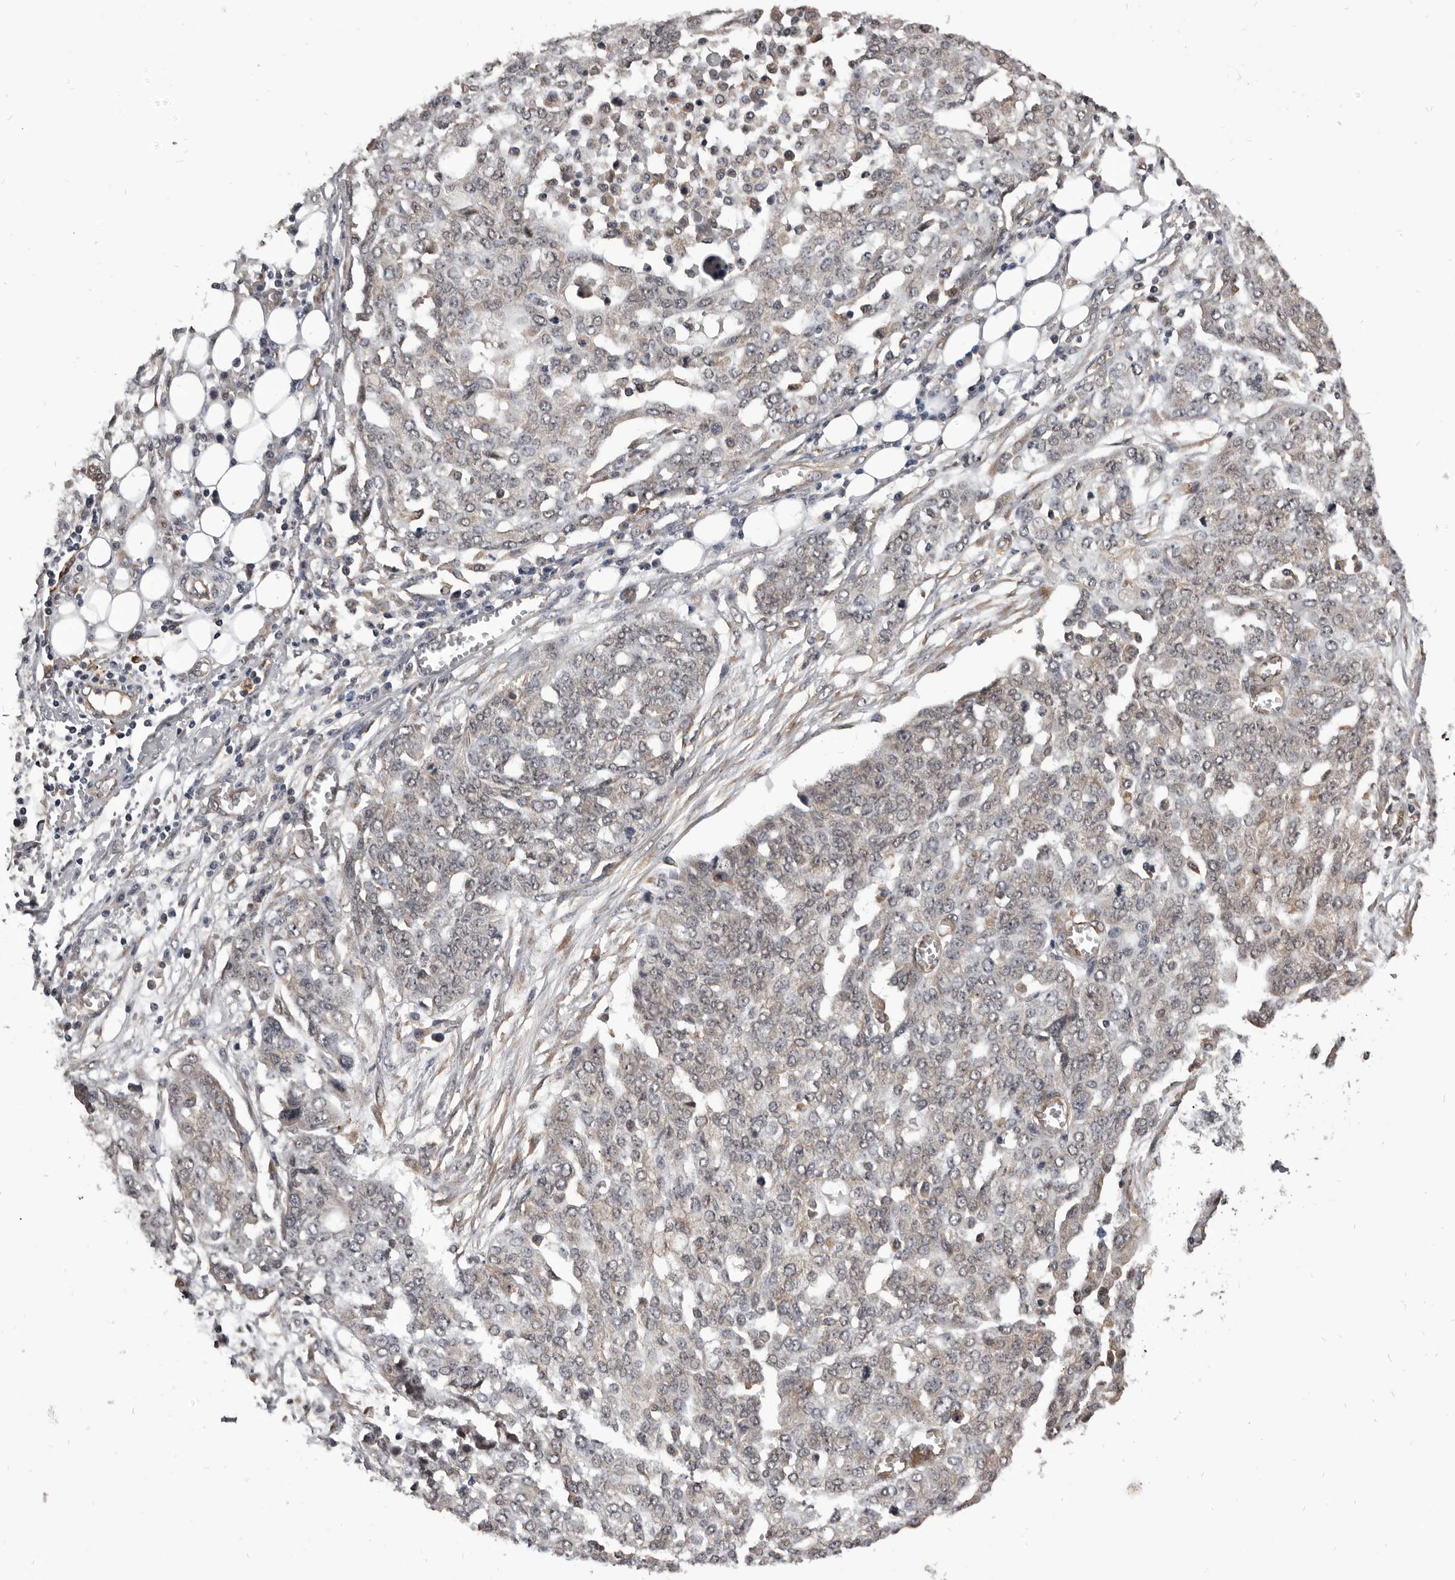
{"staining": {"intensity": "weak", "quantity": "<25%", "location": "cytoplasmic/membranous"}, "tissue": "ovarian cancer", "cell_type": "Tumor cells", "image_type": "cancer", "snomed": [{"axis": "morphology", "description": "Cystadenocarcinoma, serous, NOS"}, {"axis": "topography", "description": "Soft tissue"}, {"axis": "topography", "description": "Ovary"}], "caption": "This is an immunohistochemistry (IHC) image of ovarian cancer (serous cystadenocarcinoma). There is no expression in tumor cells.", "gene": "ADAMTS20", "patient": {"sex": "female", "age": 57}}